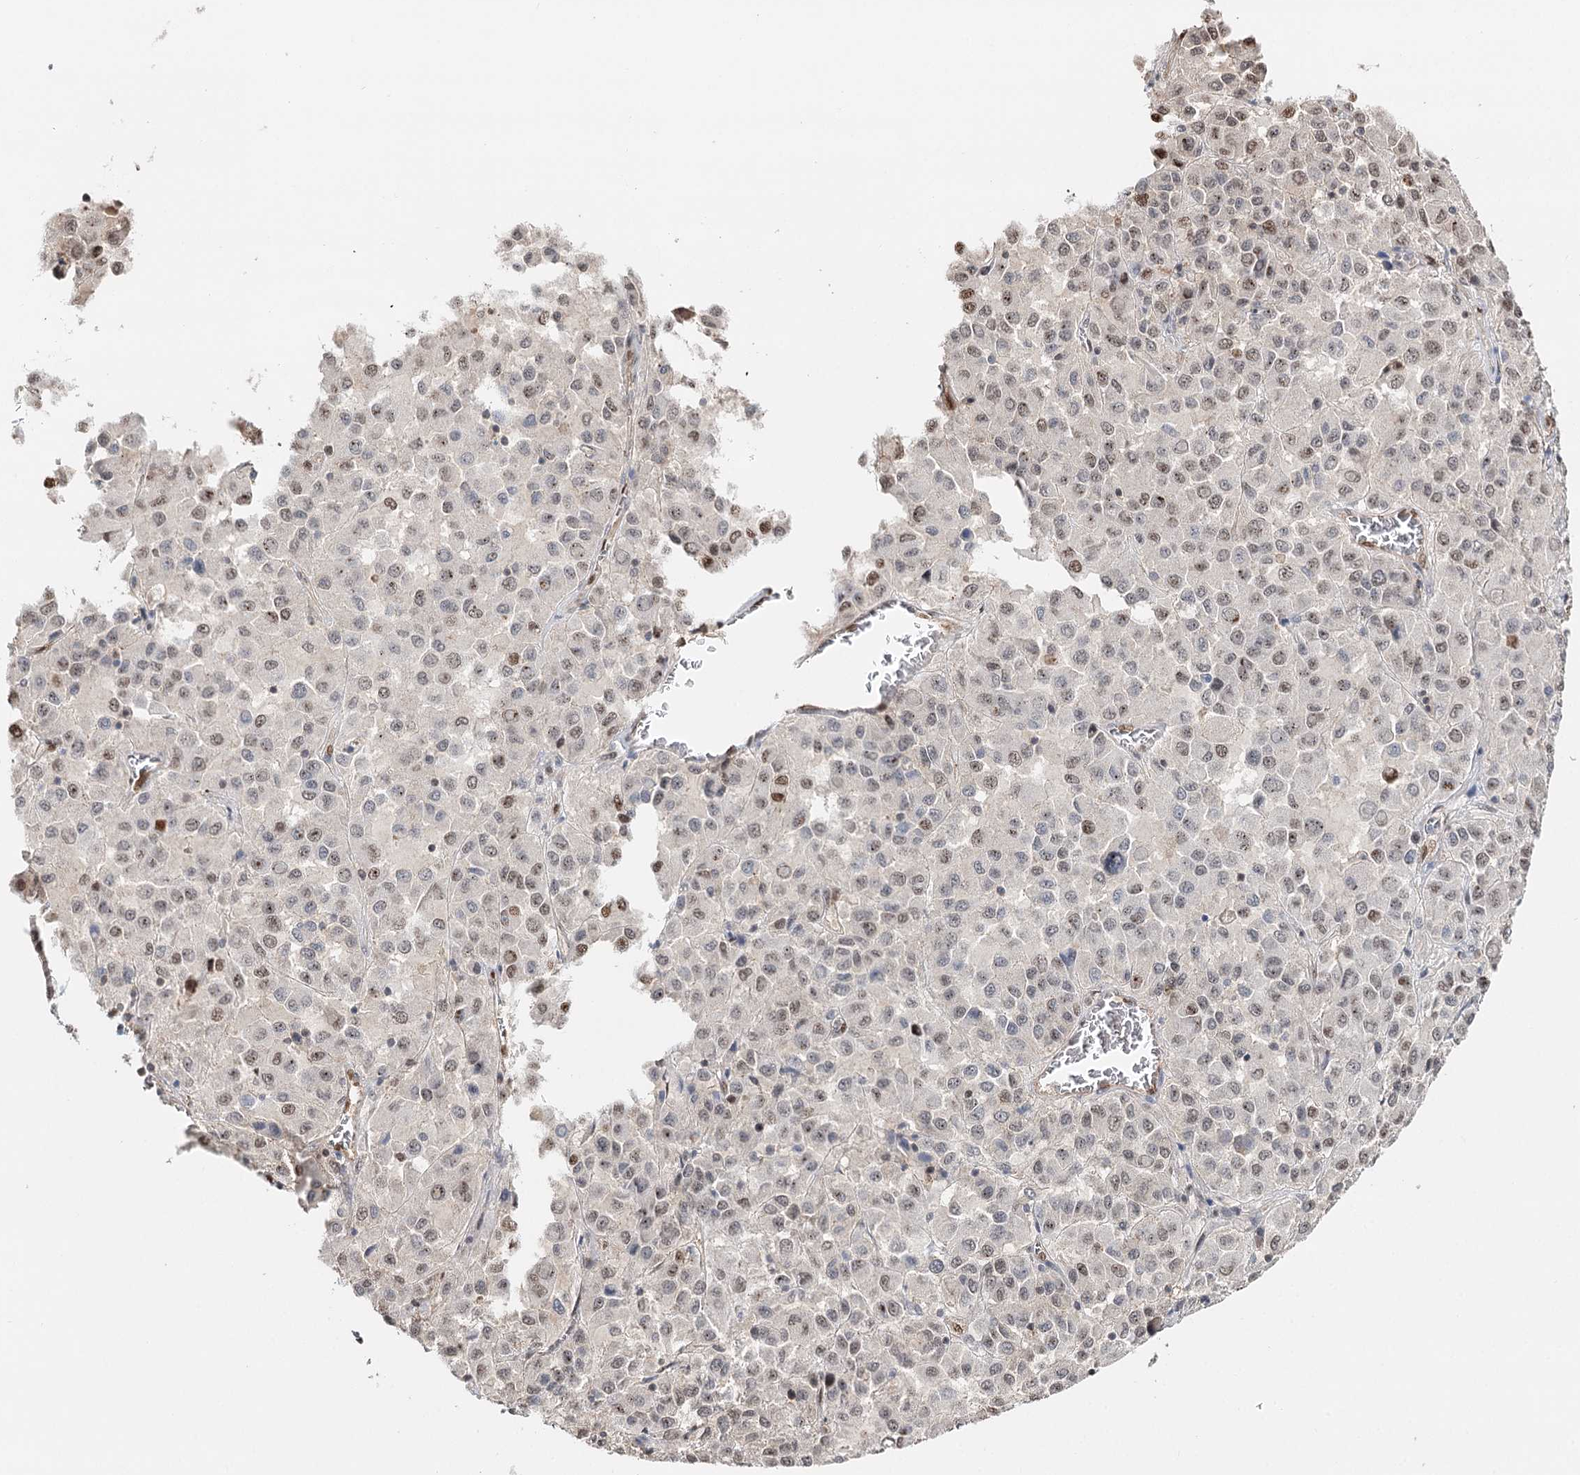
{"staining": {"intensity": "moderate", "quantity": "25%-75%", "location": "nuclear"}, "tissue": "melanoma", "cell_type": "Tumor cells", "image_type": "cancer", "snomed": [{"axis": "morphology", "description": "Malignant melanoma, Metastatic site"}, {"axis": "topography", "description": "Lung"}], "caption": "A brown stain labels moderate nuclear positivity of a protein in human malignant melanoma (metastatic site) tumor cells. The protein of interest is stained brown, and the nuclei are stained in blue (DAB IHC with brightfield microscopy, high magnification).", "gene": "RPS27A", "patient": {"sex": "male", "age": 64}}